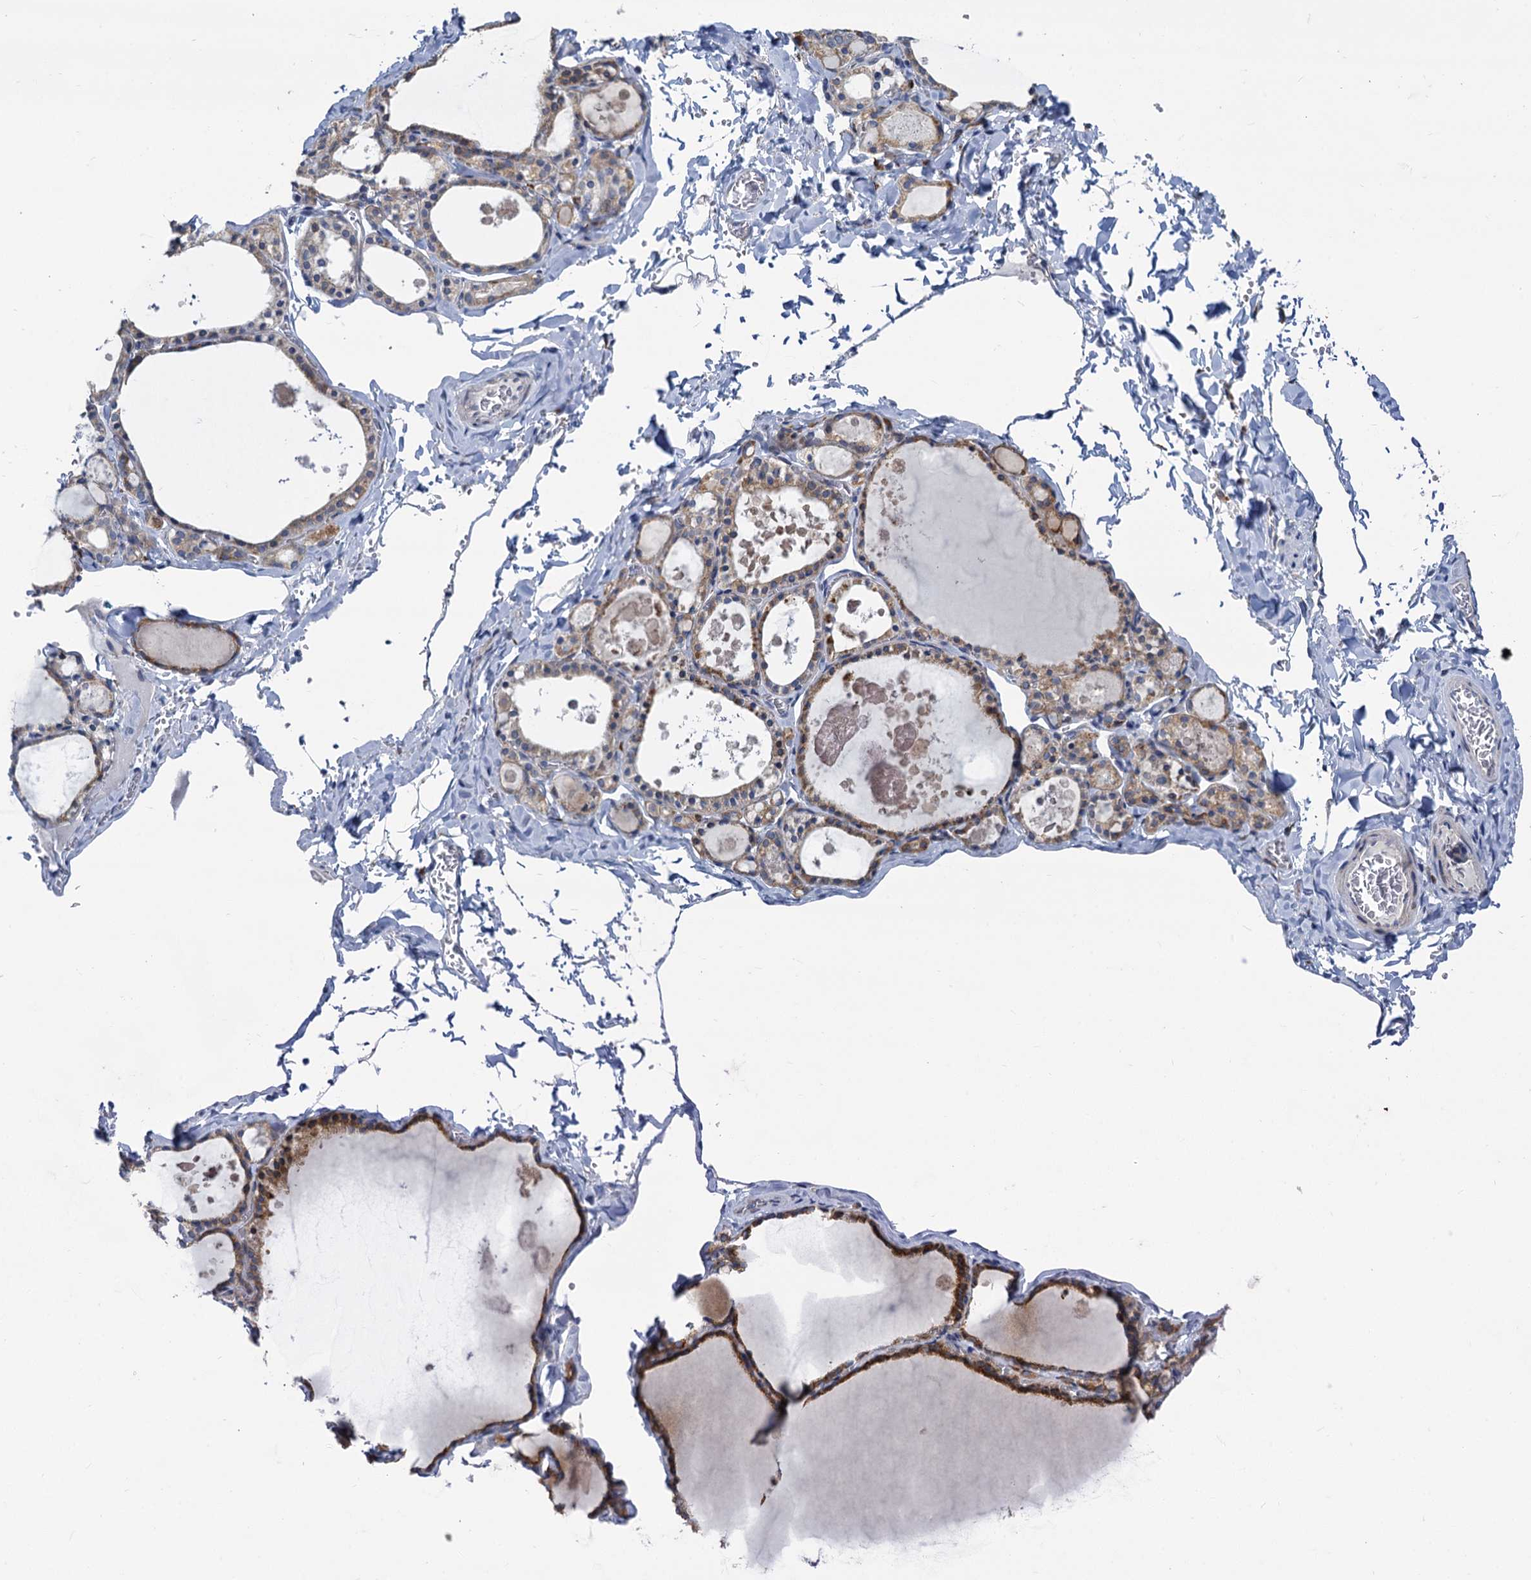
{"staining": {"intensity": "moderate", "quantity": ">75%", "location": "cytoplasmic/membranous"}, "tissue": "thyroid gland", "cell_type": "Glandular cells", "image_type": "normal", "snomed": [{"axis": "morphology", "description": "Normal tissue, NOS"}, {"axis": "topography", "description": "Thyroid gland"}], "caption": "IHC of unremarkable thyroid gland shows medium levels of moderate cytoplasmic/membranous positivity in about >75% of glandular cells.", "gene": "PRSS35", "patient": {"sex": "male", "age": 56}}